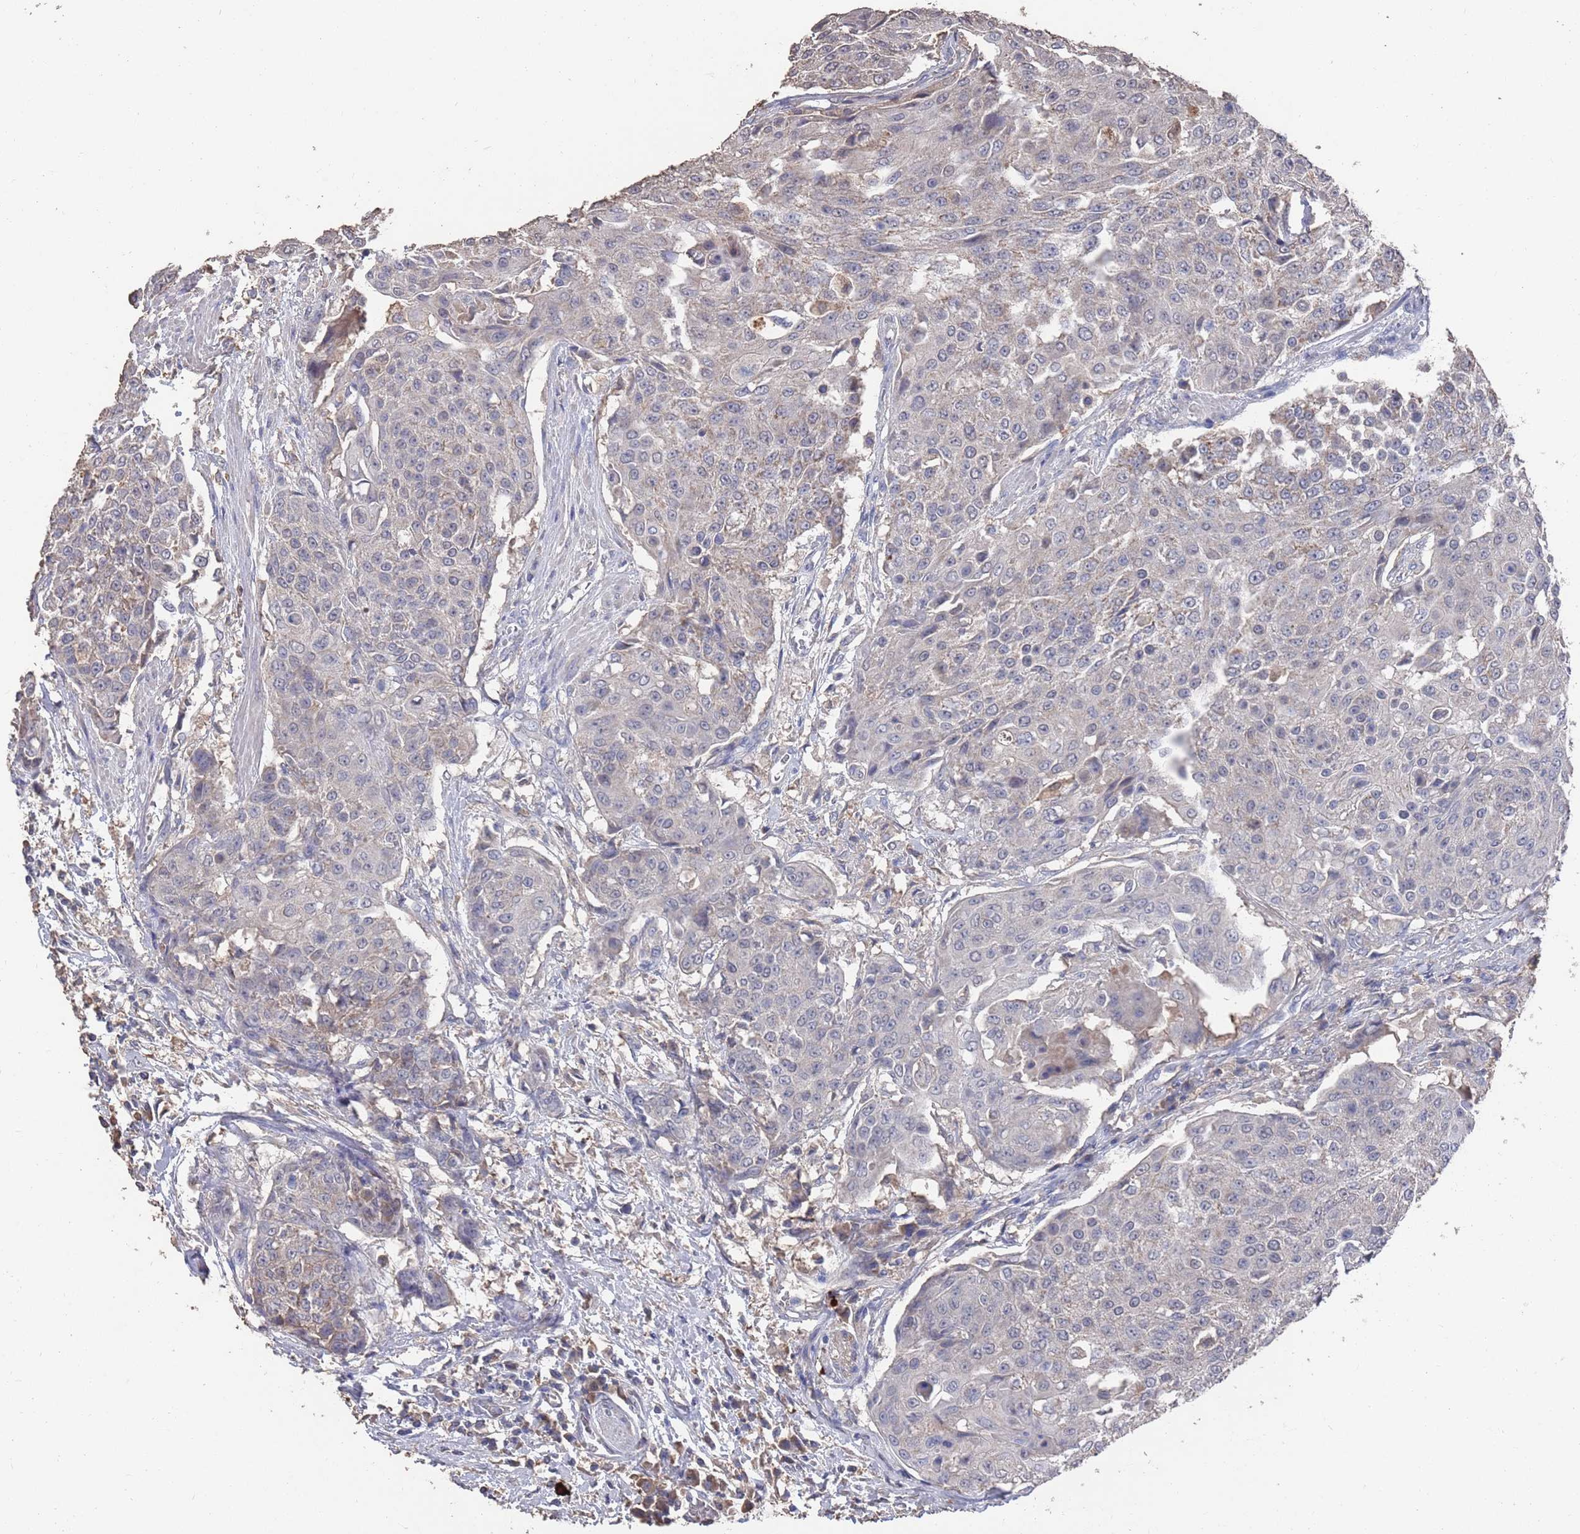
{"staining": {"intensity": "negative", "quantity": "none", "location": "none"}, "tissue": "urothelial cancer", "cell_type": "Tumor cells", "image_type": "cancer", "snomed": [{"axis": "morphology", "description": "Urothelial carcinoma, High grade"}, {"axis": "topography", "description": "Urinary bladder"}], "caption": "This is a photomicrograph of immunohistochemistry (IHC) staining of urothelial carcinoma (high-grade), which shows no expression in tumor cells.", "gene": "BTBD18", "patient": {"sex": "female", "age": 63}}